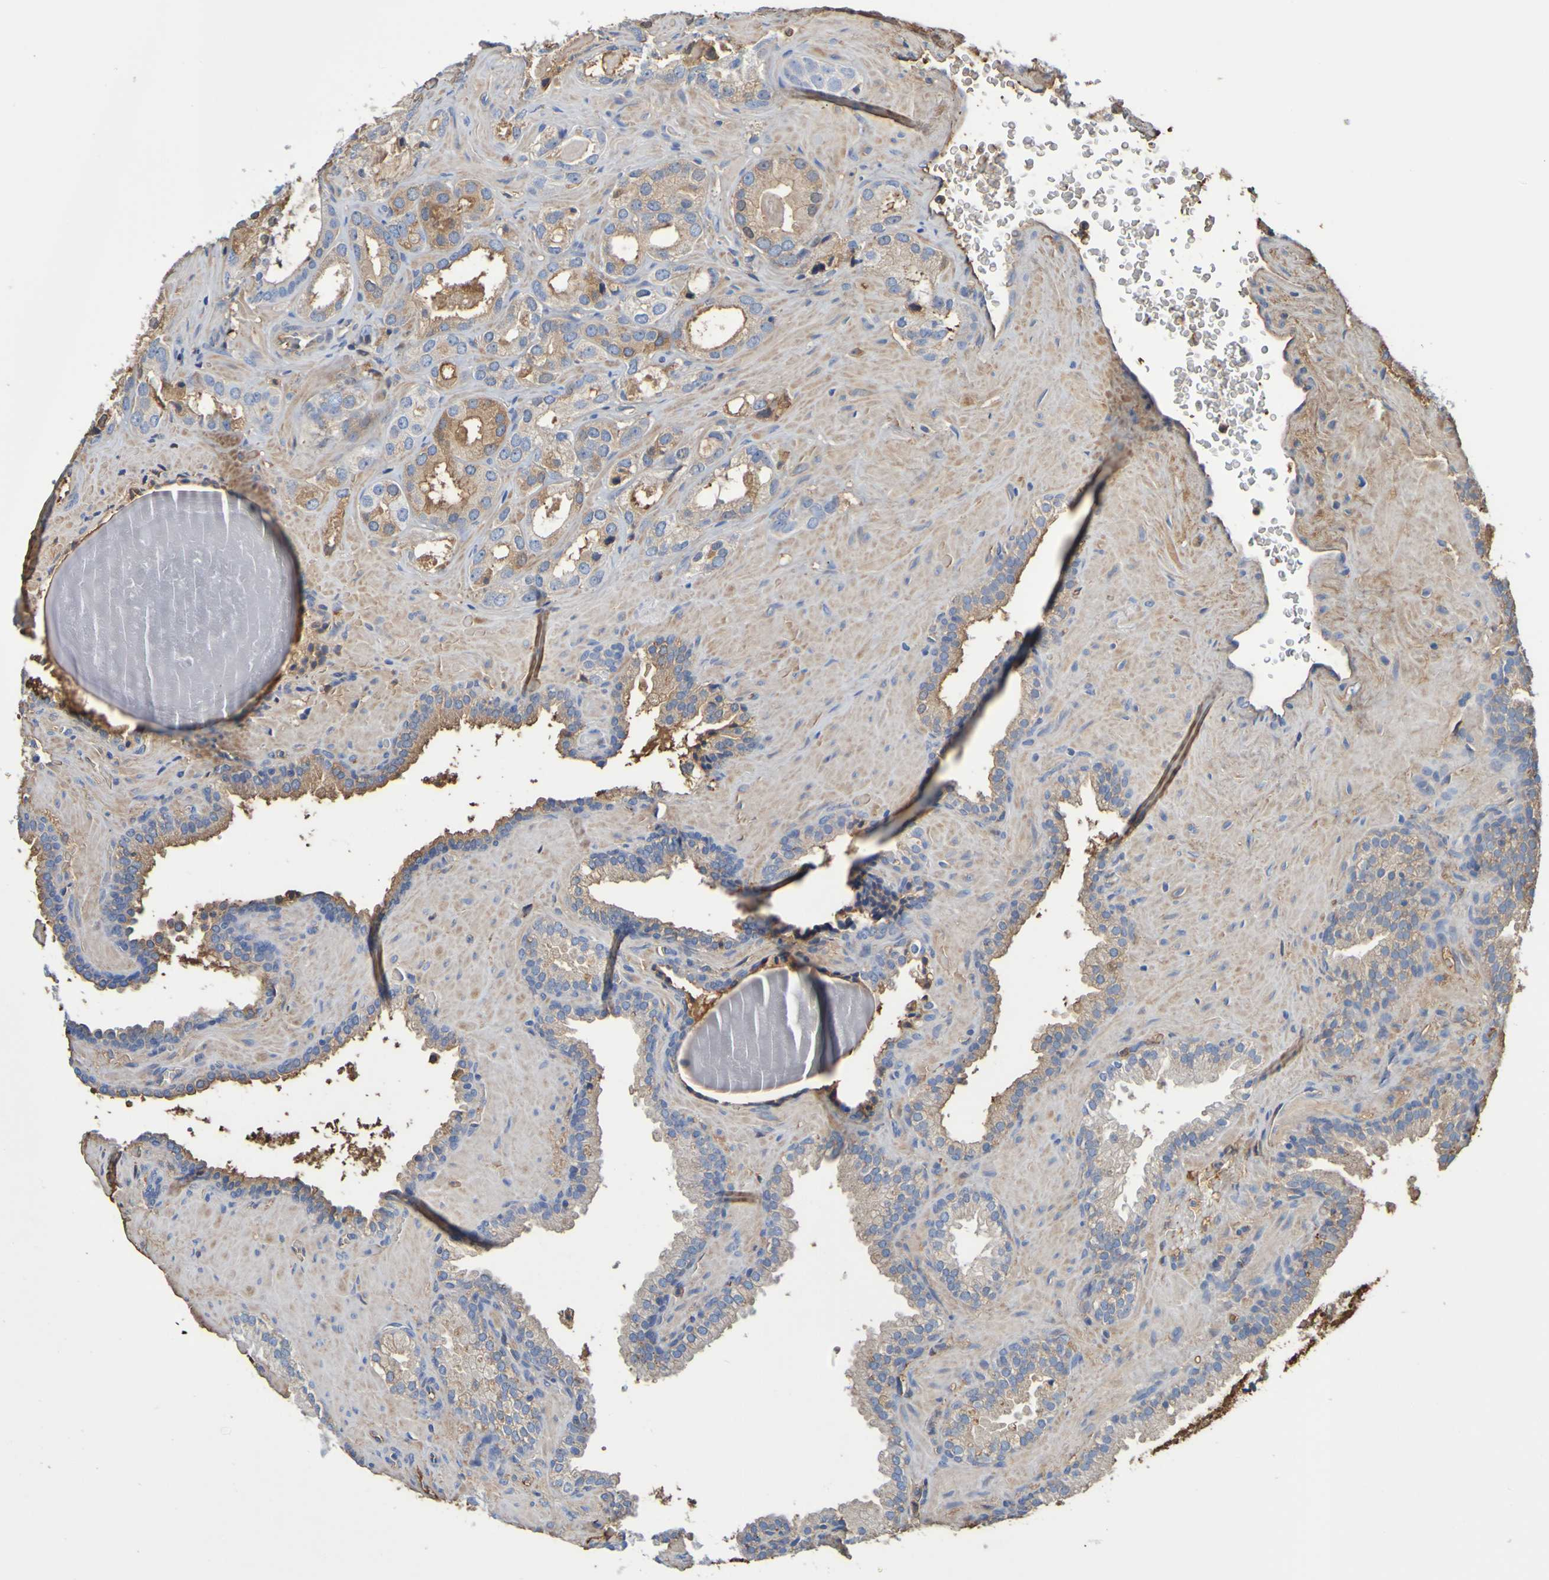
{"staining": {"intensity": "moderate", "quantity": ">75%", "location": "cytoplasmic/membranous"}, "tissue": "prostate cancer", "cell_type": "Tumor cells", "image_type": "cancer", "snomed": [{"axis": "morphology", "description": "Adenocarcinoma, High grade"}, {"axis": "topography", "description": "Prostate"}], "caption": "The immunohistochemical stain shows moderate cytoplasmic/membranous positivity in tumor cells of high-grade adenocarcinoma (prostate) tissue. (brown staining indicates protein expression, while blue staining denotes nuclei).", "gene": "GAB3", "patient": {"sex": "male", "age": 64}}